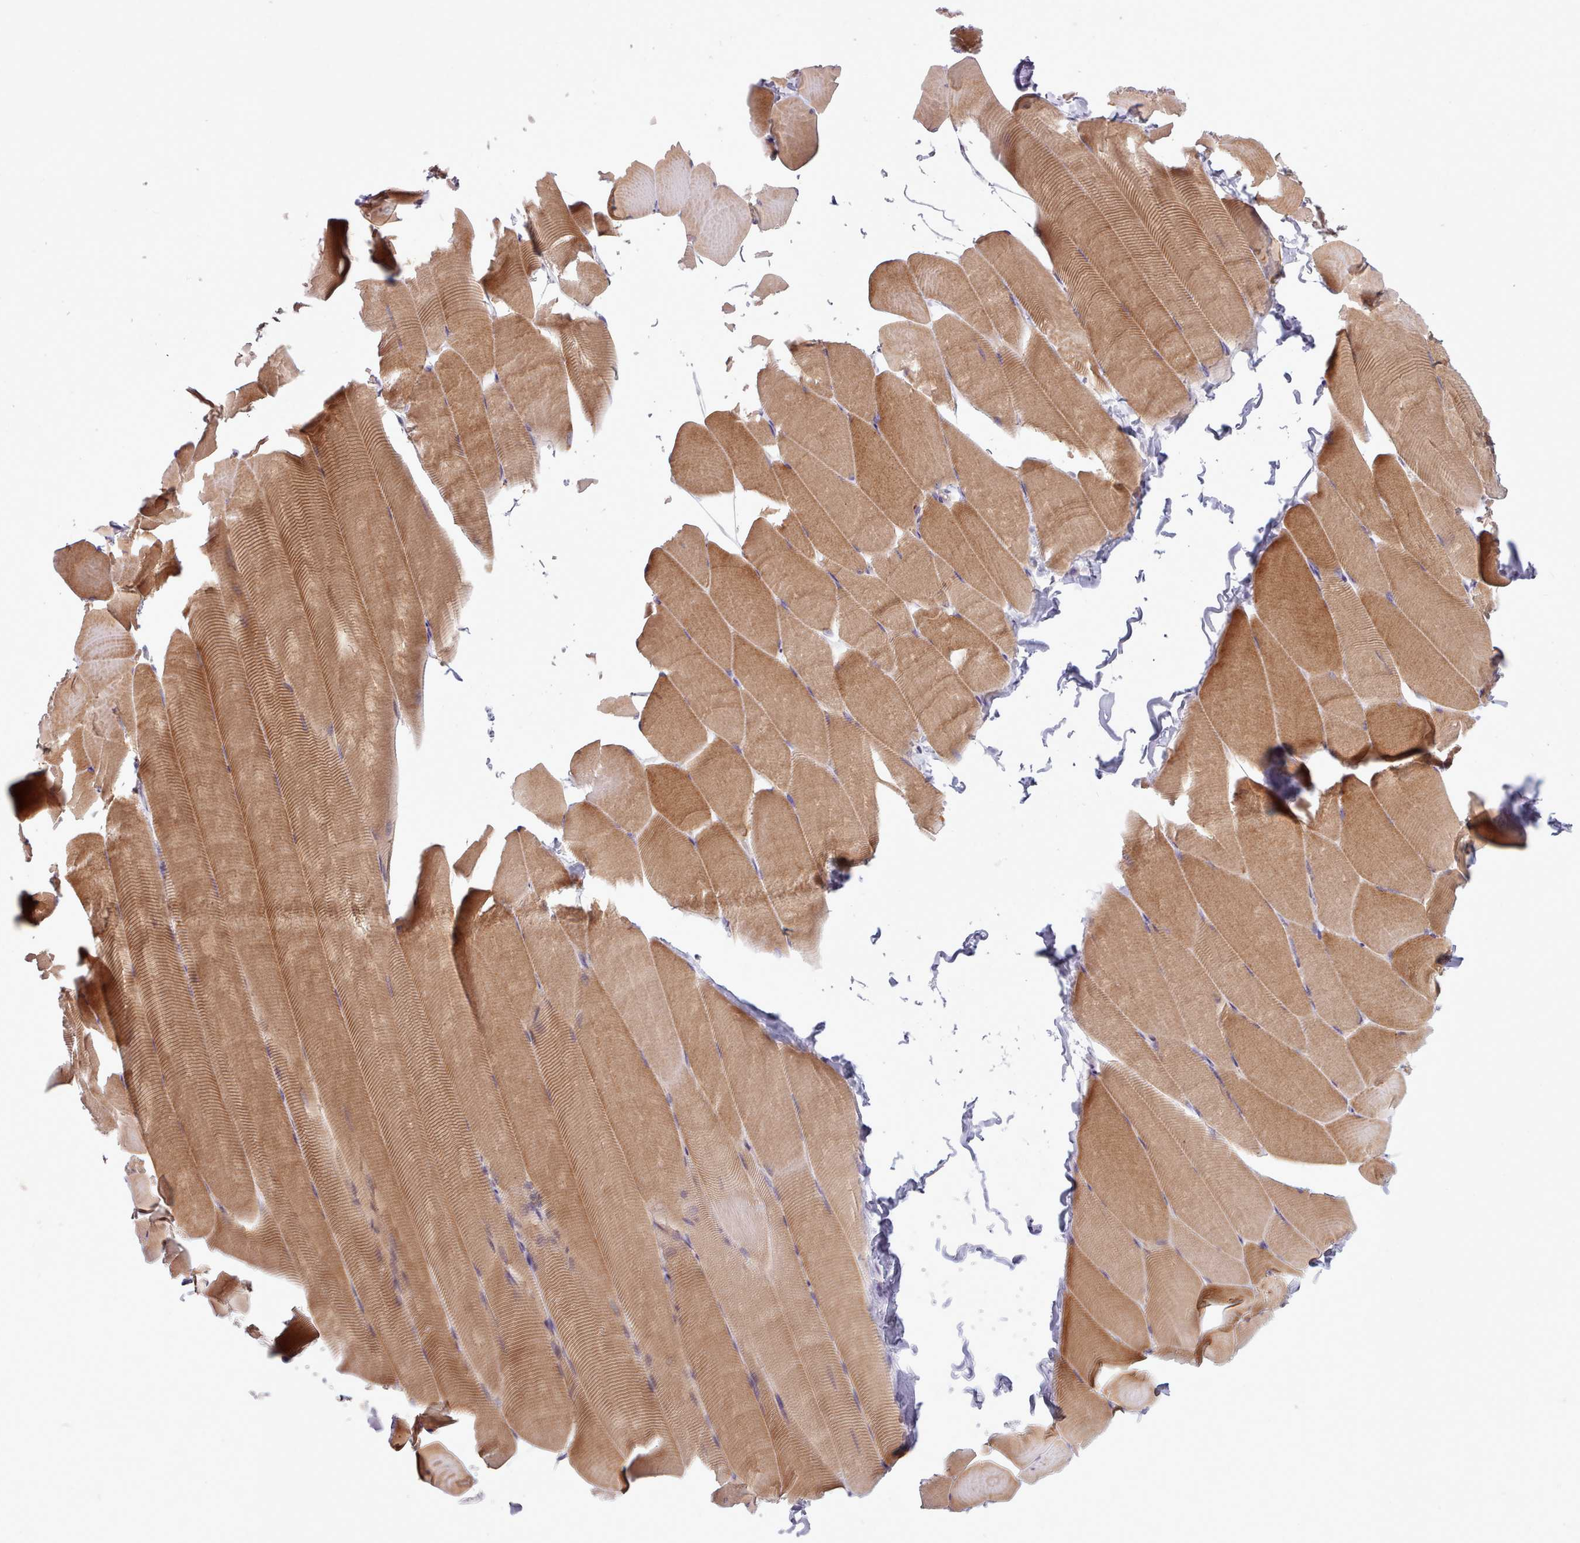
{"staining": {"intensity": "moderate", "quantity": ">75%", "location": "cytoplasmic/membranous"}, "tissue": "skeletal muscle", "cell_type": "Myocytes", "image_type": "normal", "snomed": [{"axis": "morphology", "description": "Normal tissue, NOS"}, {"axis": "topography", "description": "Skeletal muscle"}], "caption": "Brown immunohistochemical staining in benign skeletal muscle shows moderate cytoplasmic/membranous staining in approximately >75% of myocytes. (brown staining indicates protein expression, while blue staining denotes nuclei).", "gene": "AVL9", "patient": {"sex": "male", "age": 25}}